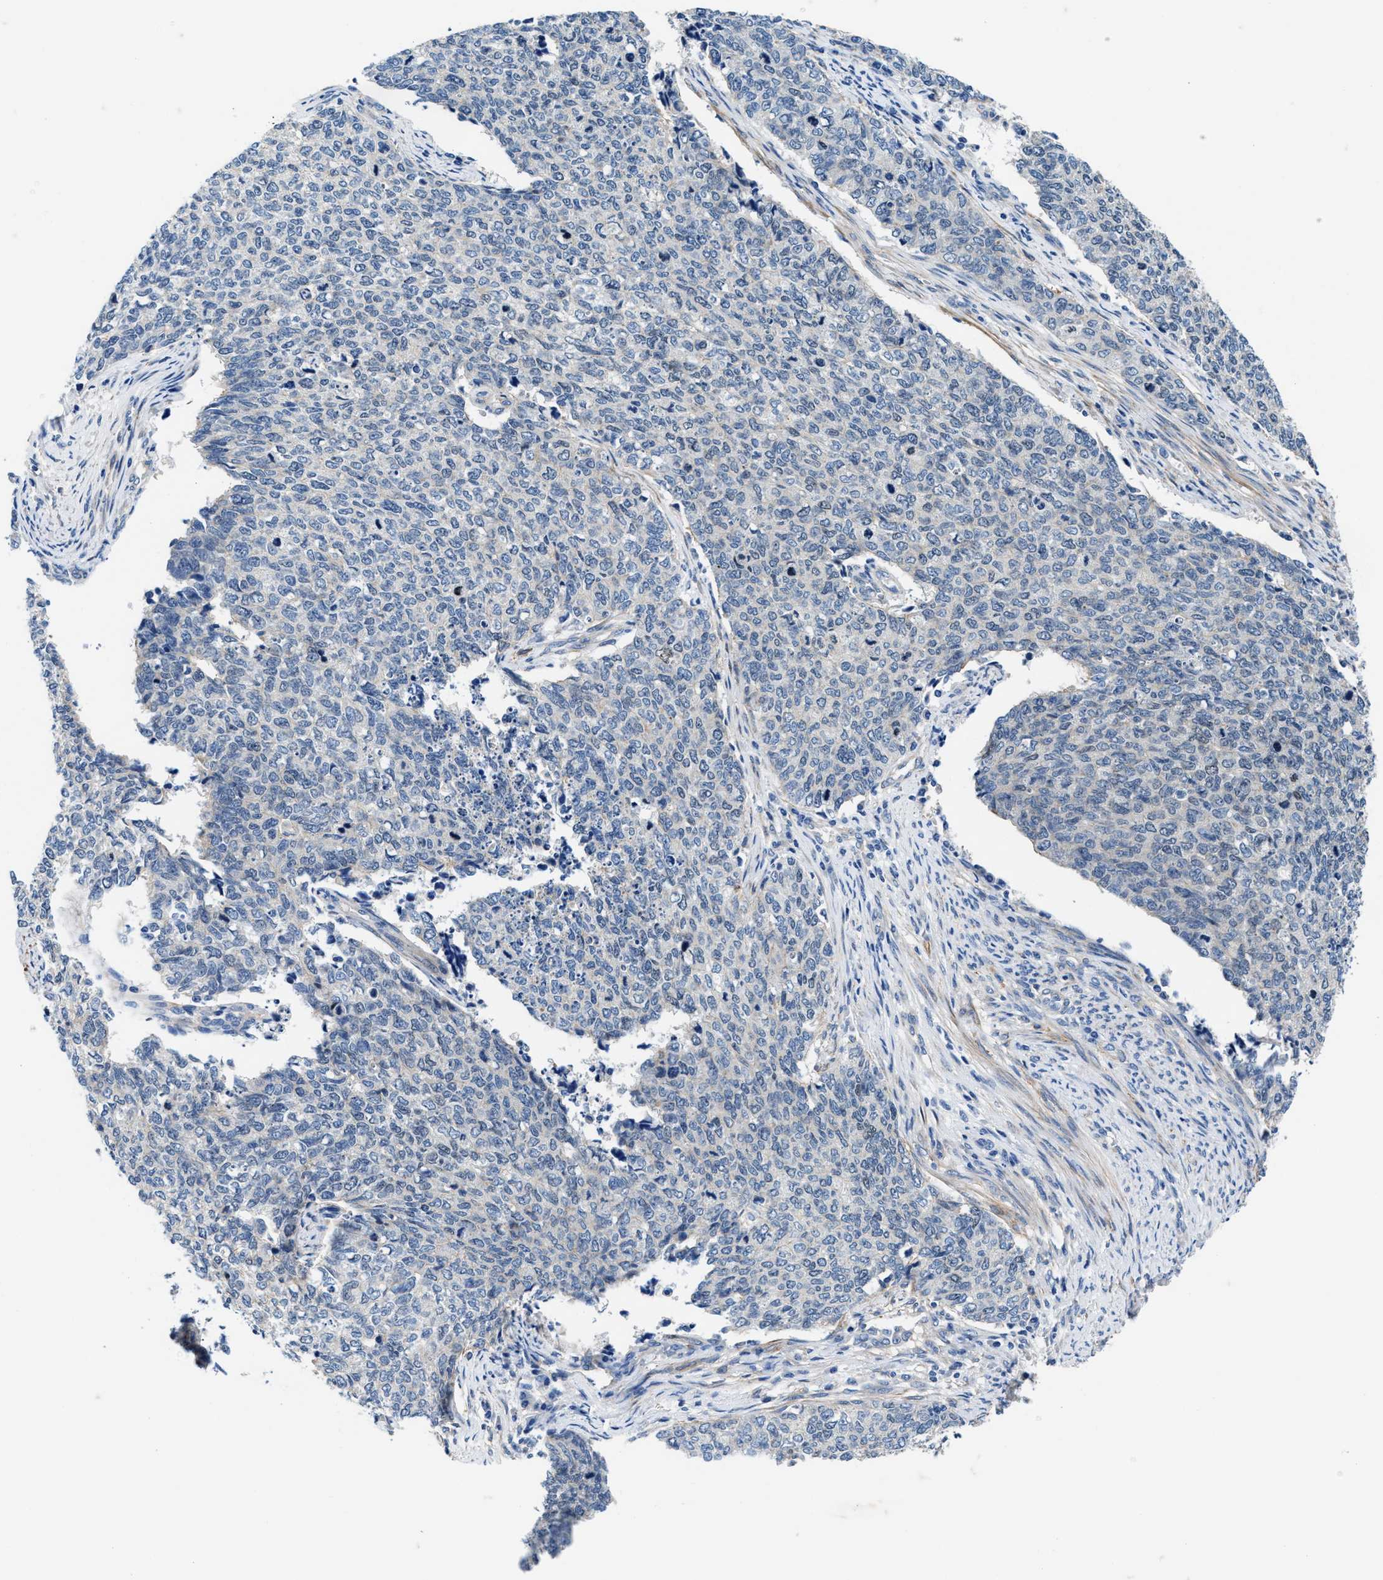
{"staining": {"intensity": "negative", "quantity": "none", "location": "none"}, "tissue": "cervical cancer", "cell_type": "Tumor cells", "image_type": "cancer", "snomed": [{"axis": "morphology", "description": "Squamous cell carcinoma, NOS"}, {"axis": "topography", "description": "Cervix"}], "caption": "The immunohistochemistry (IHC) photomicrograph has no significant positivity in tumor cells of cervical cancer tissue.", "gene": "PARG", "patient": {"sex": "female", "age": 63}}